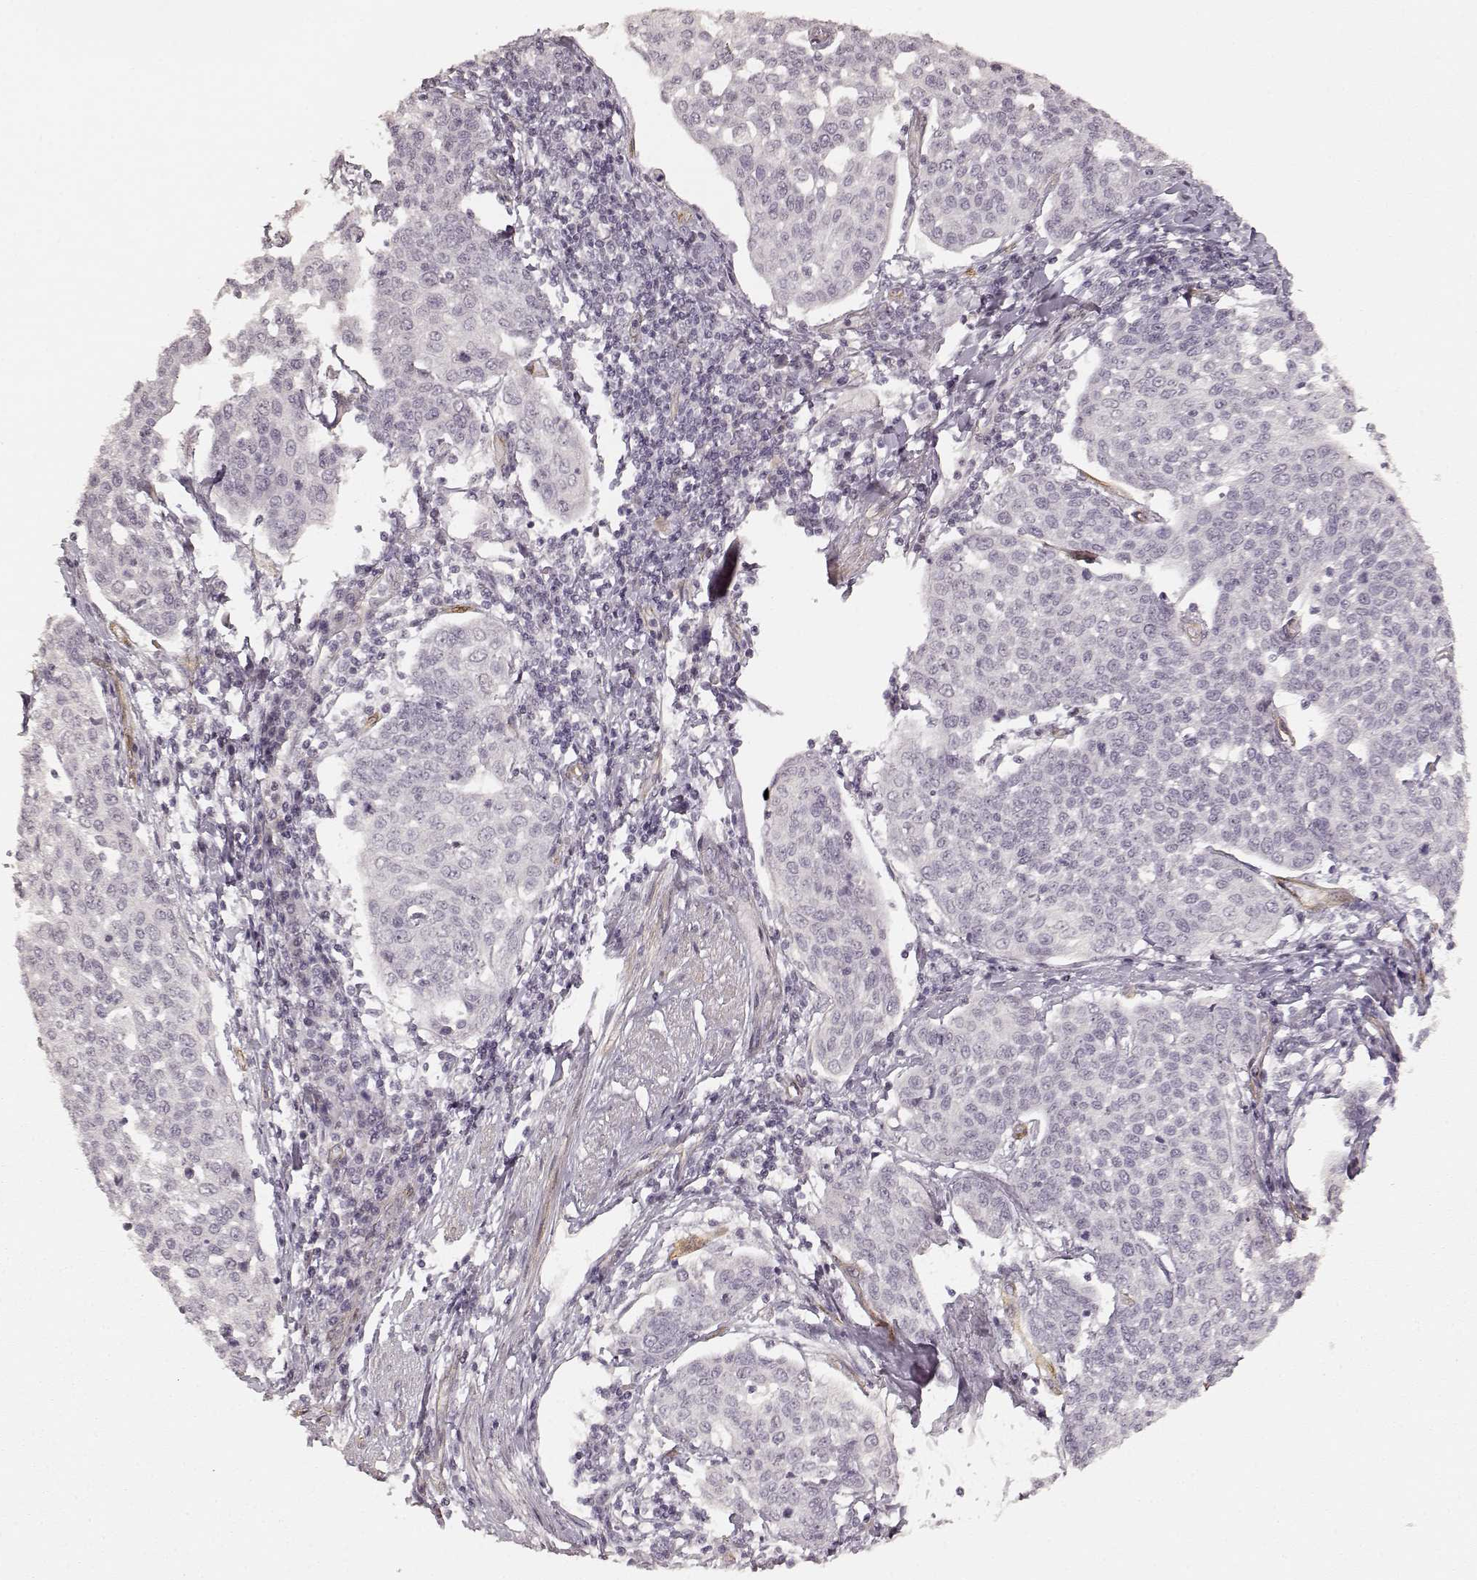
{"staining": {"intensity": "negative", "quantity": "none", "location": "none"}, "tissue": "cervical cancer", "cell_type": "Tumor cells", "image_type": "cancer", "snomed": [{"axis": "morphology", "description": "Squamous cell carcinoma, NOS"}, {"axis": "topography", "description": "Cervix"}], "caption": "Tumor cells are negative for protein expression in human cervical squamous cell carcinoma.", "gene": "LAMA4", "patient": {"sex": "female", "age": 34}}